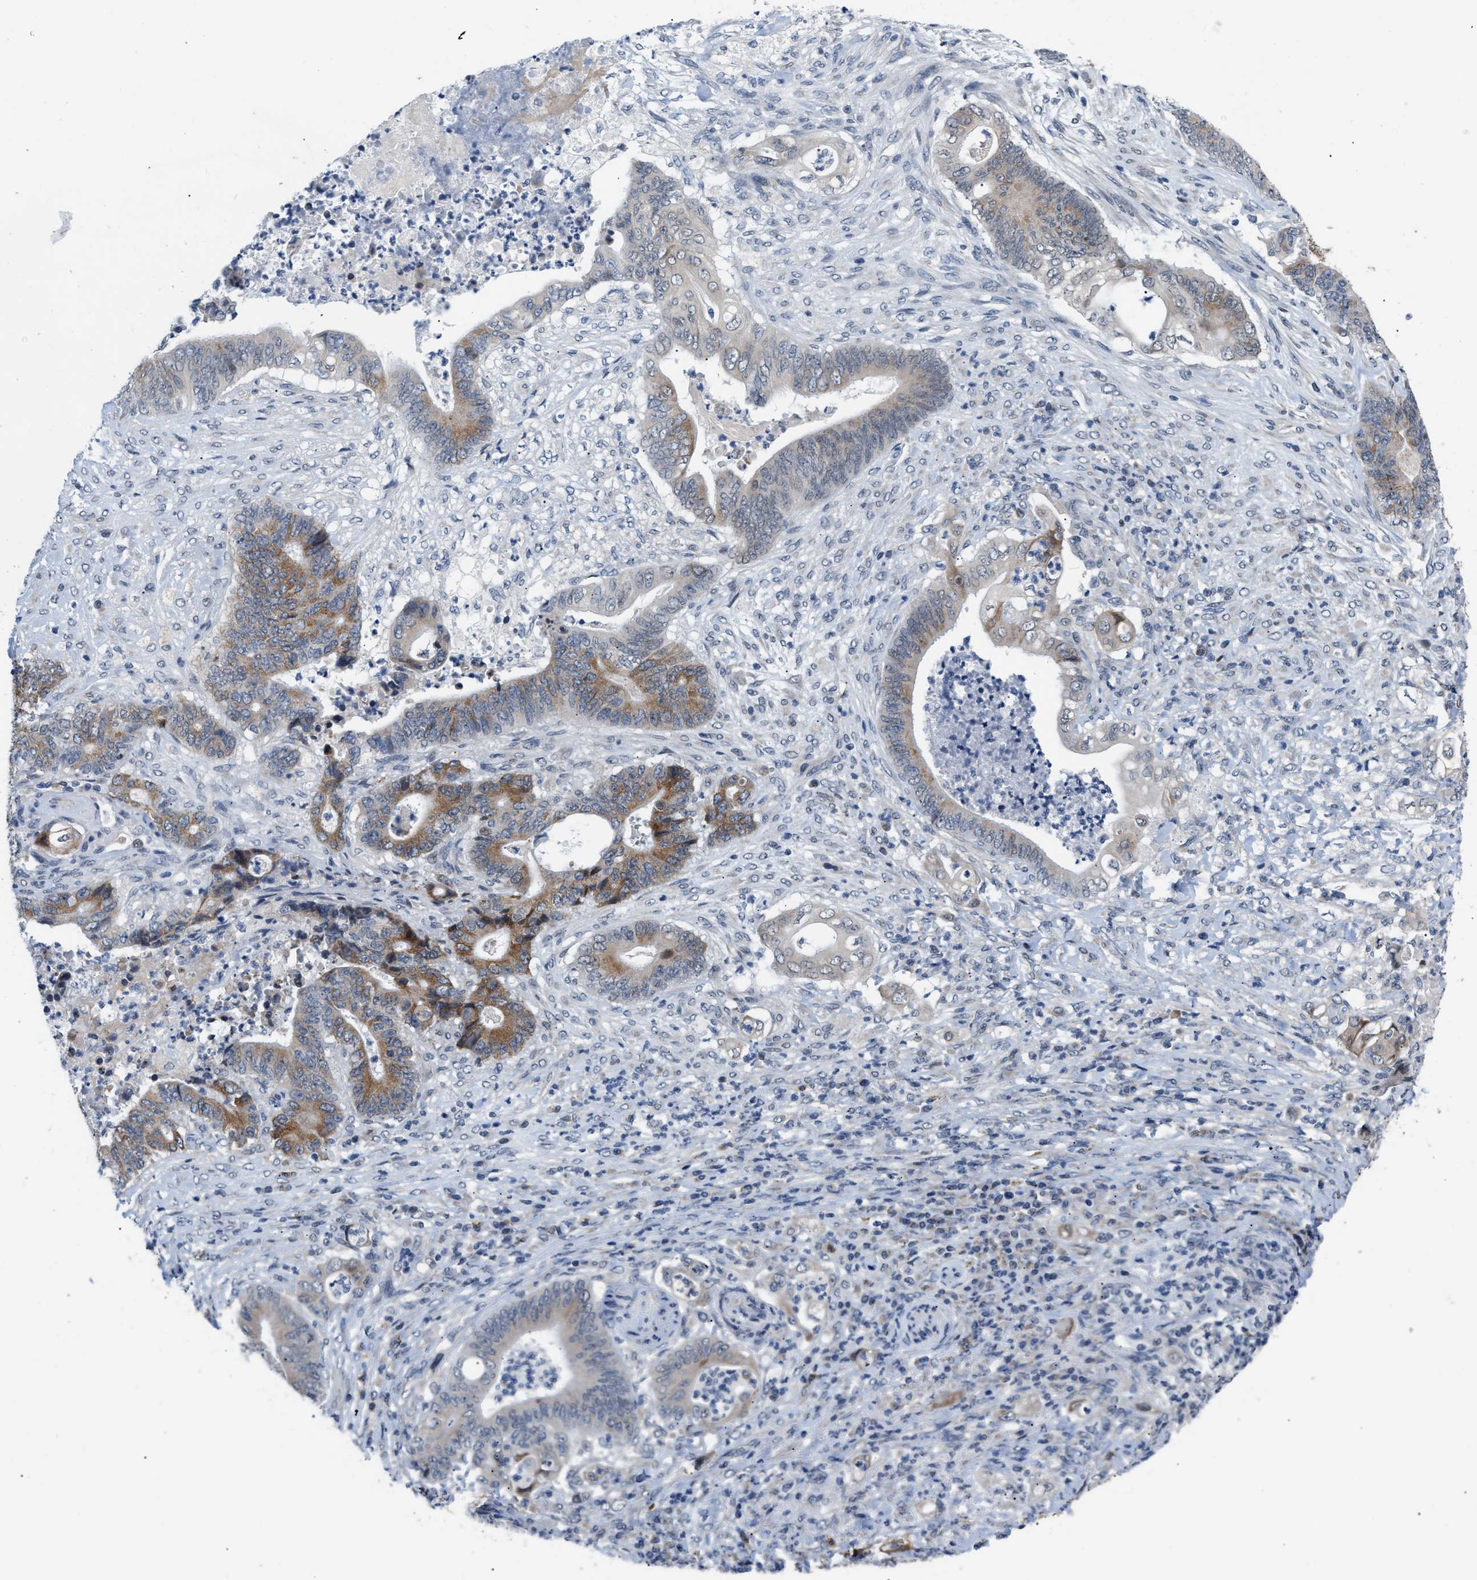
{"staining": {"intensity": "moderate", "quantity": ">75%", "location": "cytoplasmic/membranous"}, "tissue": "stomach cancer", "cell_type": "Tumor cells", "image_type": "cancer", "snomed": [{"axis": "morphology", "description": "Adenocarcinoma, NOS"}, {"axis": "topography", "description": "Stomach"}], "caption": "Approximately >75% of tumor cells in human adenocarcinoma (stomach) show moderate cytoplasmic/membranous protein expression as visualized by brown immunohistochemical staining.", "gene": "TXNRD3", "patient": {"sex": "female", "age": 73}}